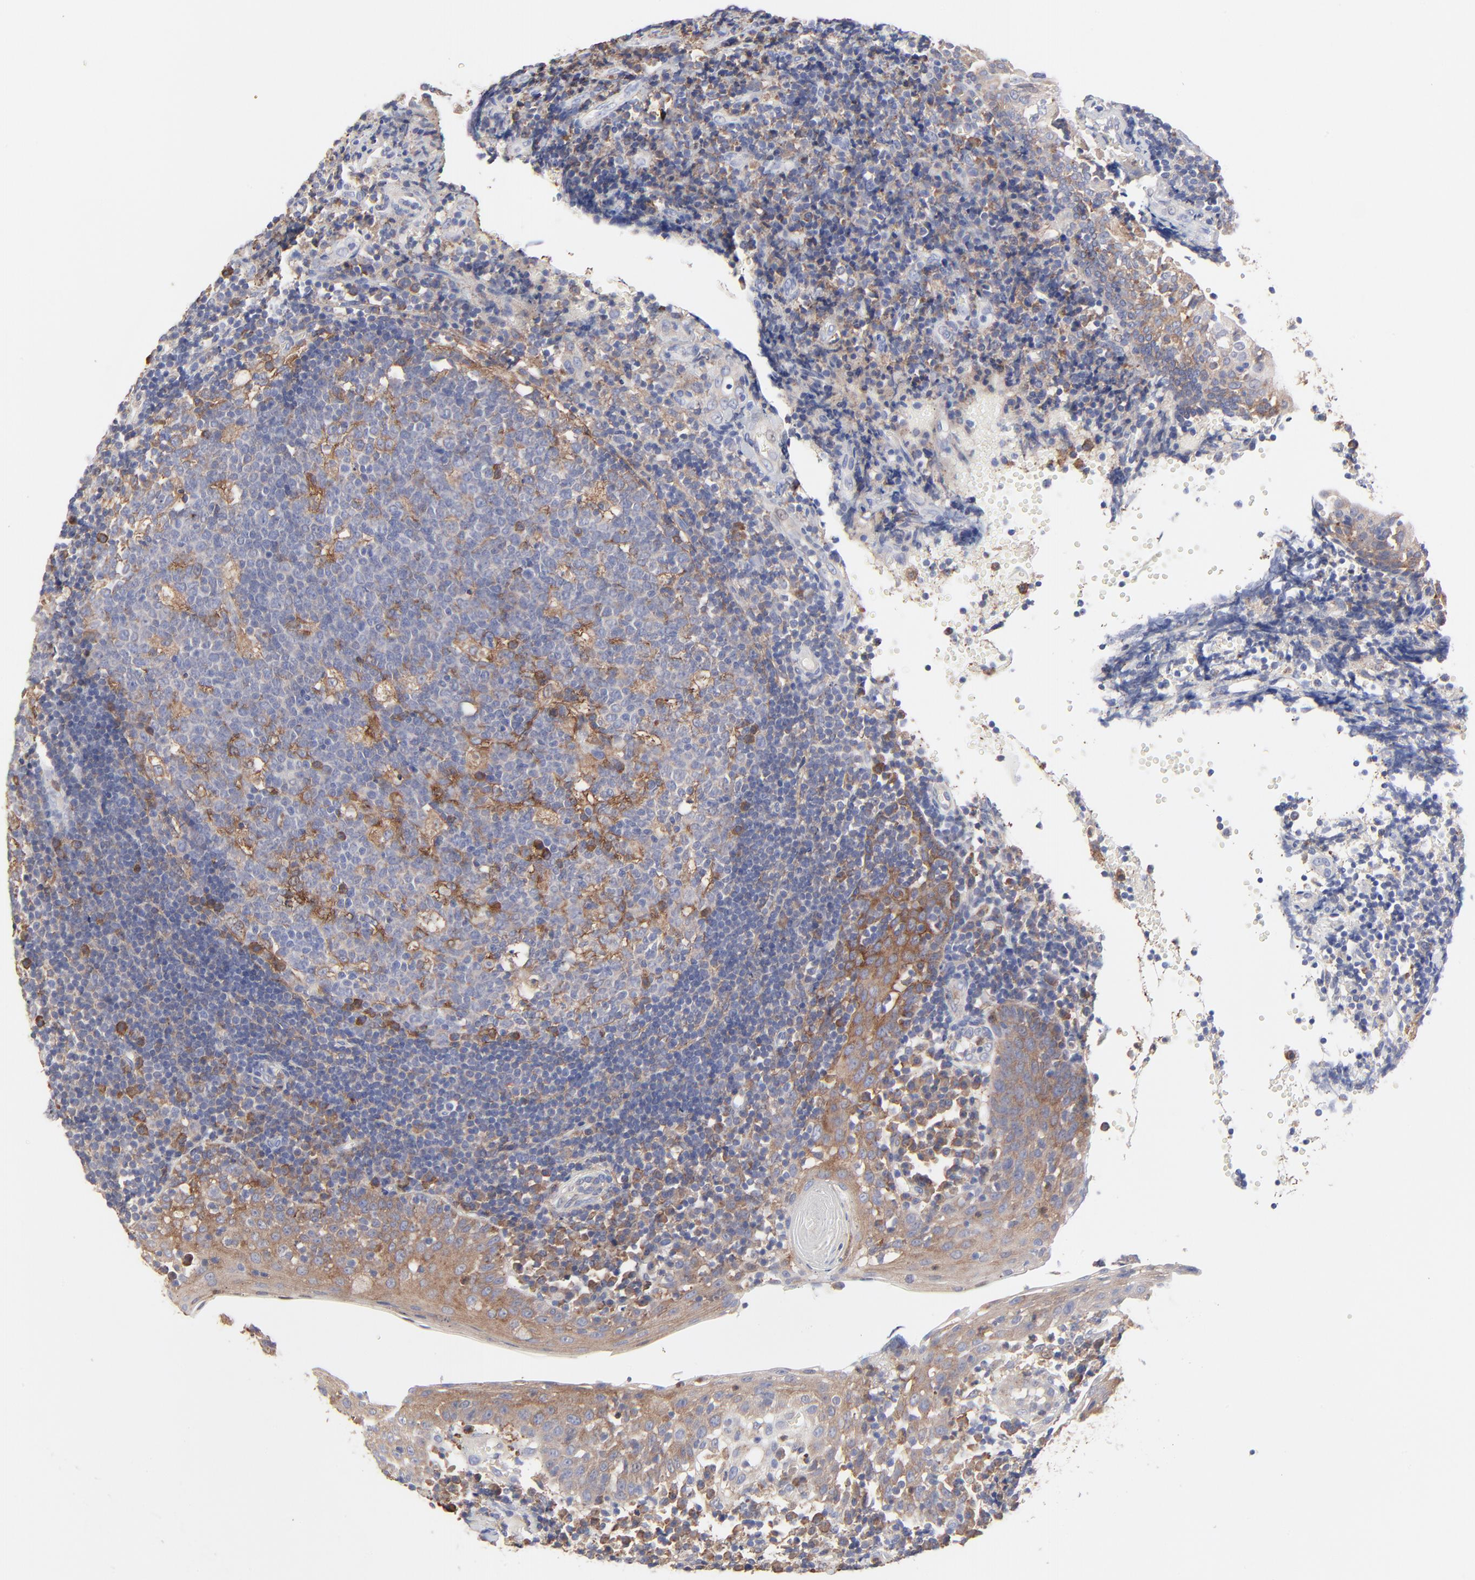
{"staining": {"intensity": "moderate", "quantity": "<25%", "location": "cytoplasmic/membranous"}, "tissue": "tonsil", "cell_type": "Germinal center cells", "image_type": "normal", "snomed": [{"axis": "morphology", "description": "Normal tissue, NOS"}, {"axis": "topography", "description": "Tonsil"}], "caption": "Moderate cytoplasmic/membranous positivity for a protein is seen in about <25% of germinal center cells of normal tonsil using immunohistochemistry (IHC).", "gene": "PPFIBP2", "patient": {"sex": "female", "age": 40}}